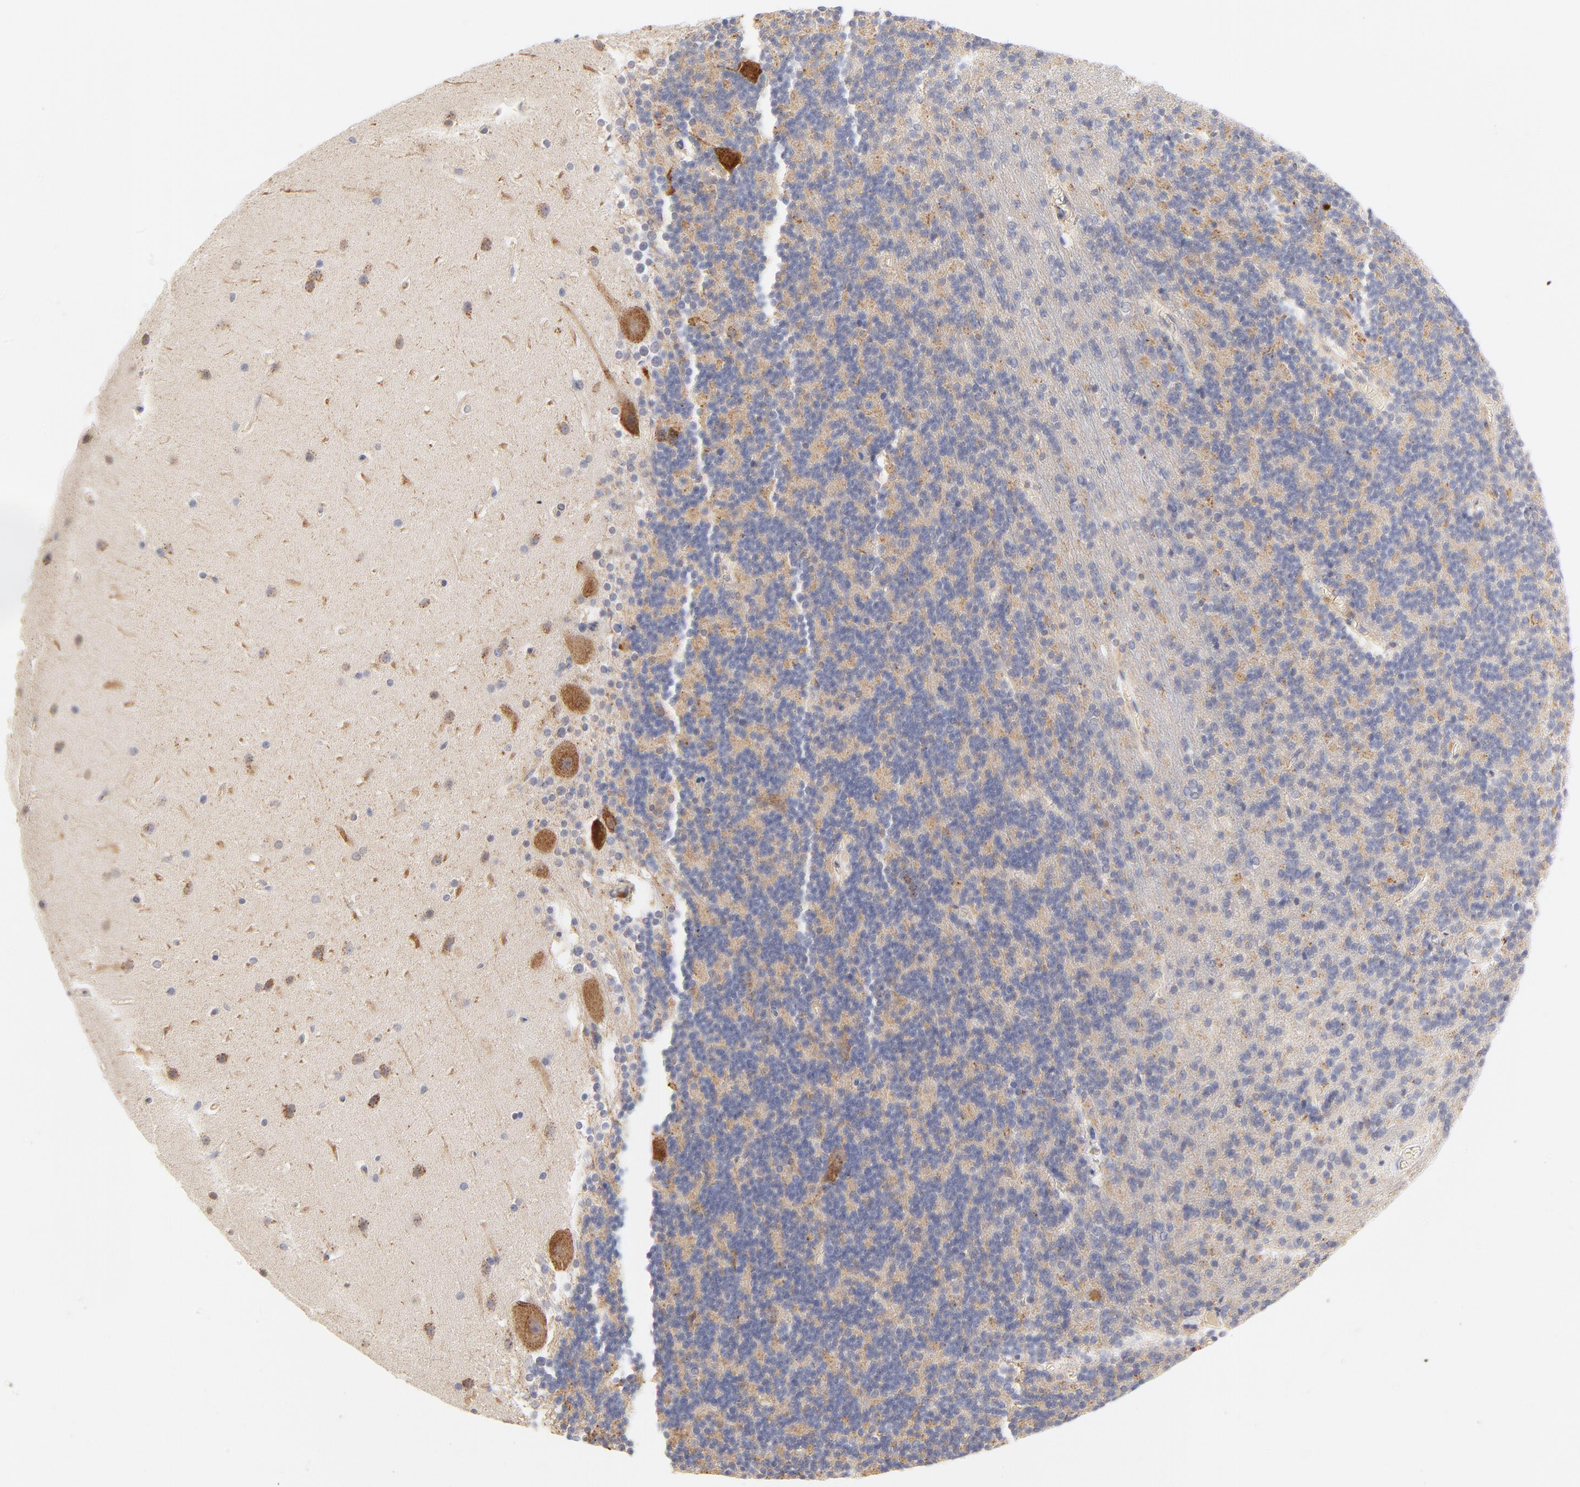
{"staining": {"intensity": "negative", "quantity": "none", "location": "none"}, "tissue": "cerebellum", "cell_type": "Cells in granular layer", "image_type": "normal", "snomed": [{"axis": "morphology", "description": "Normal tissue, NOS"}, {"axis": "topography", "description": "Cerebellum"}], "caption": "An immunohistochemistry (IHC) image of unremarkable cerebellum is shown. There is no staining in cells in granular layer of cerebellum.", "gene": "MTERF2", "patient": {"sex": "female", "age": 19}}